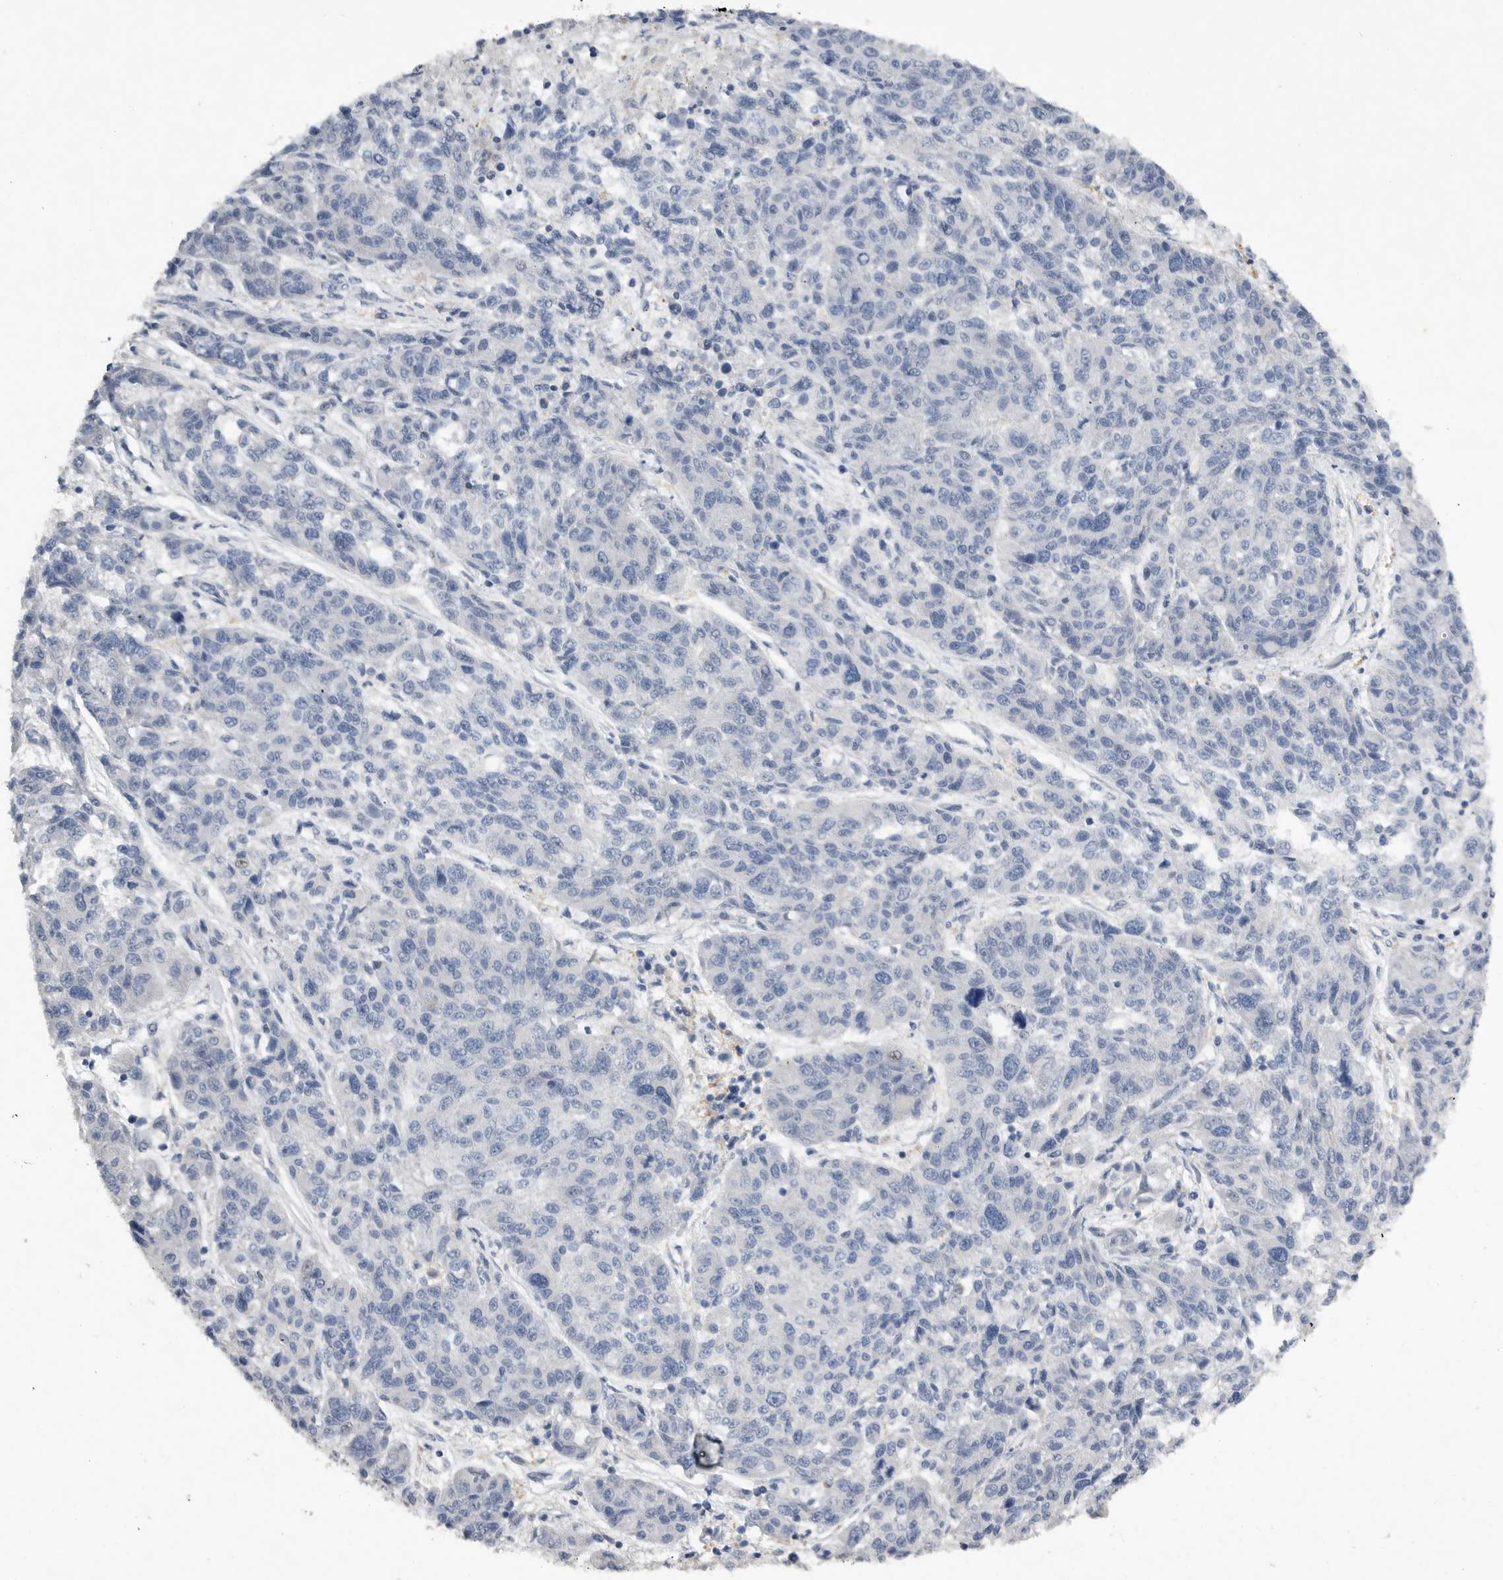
{"staining": {"intensity": "negative", "quantity": "none", "location": "none"}, "tissue": "melanoma", "cell_type": "Tumor cells", "image_type": "cancer", "snomed": [{"axis": "morphology", "description": "Malignant melanoma, NOS"}, {"axis": "topography", "description": "Skin"}], "caption": "This histopathology image is of melanoma stained with immunohistochemistry to label a protein in brown with the nuclei are counter-stained blue. There is no positivity in tumor cells.", "gene": "EDEM3", "patient": {"sex": "male", "age": 53}}